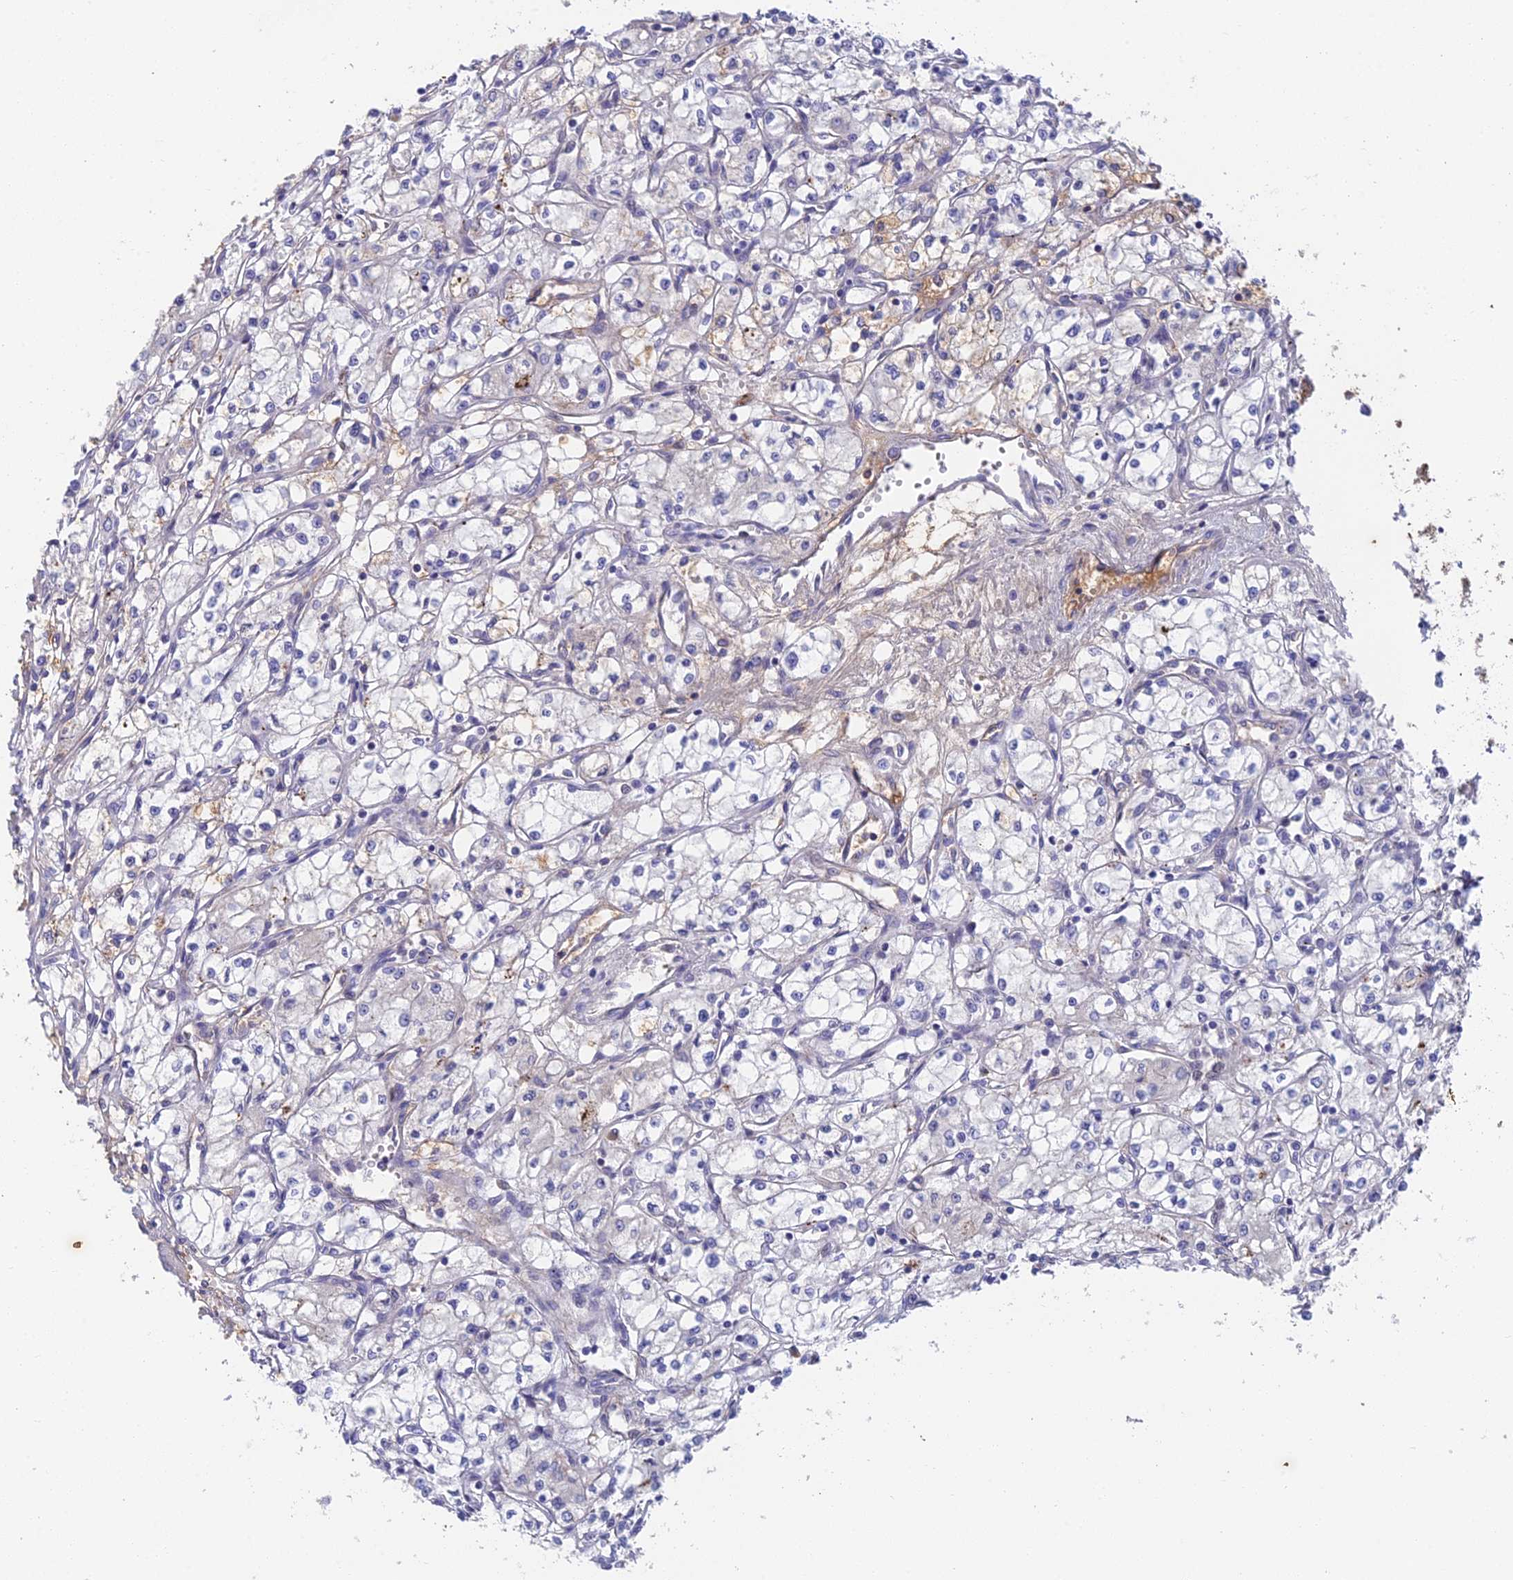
{"staining": {"intensity": "negative", "quantity": "none", "location": "none"}, "tissue": "renal cancer", "cell_type": "Tumor cells", "image_type": "cancer", "snomed": [{"axis": "morphology", "description": "Adenocarcinoma, NOS"}, {"axis": "topography", "description": "Kidney"}], "caption": "IHC photomicrograph of neoplastic tissue: adenocarcinoma (renal) stained with DAB exhibits no significant protein expression in tumor cells.", "gene": "ADAMTS13", "patient": {"sex": "male", "age": 59}}